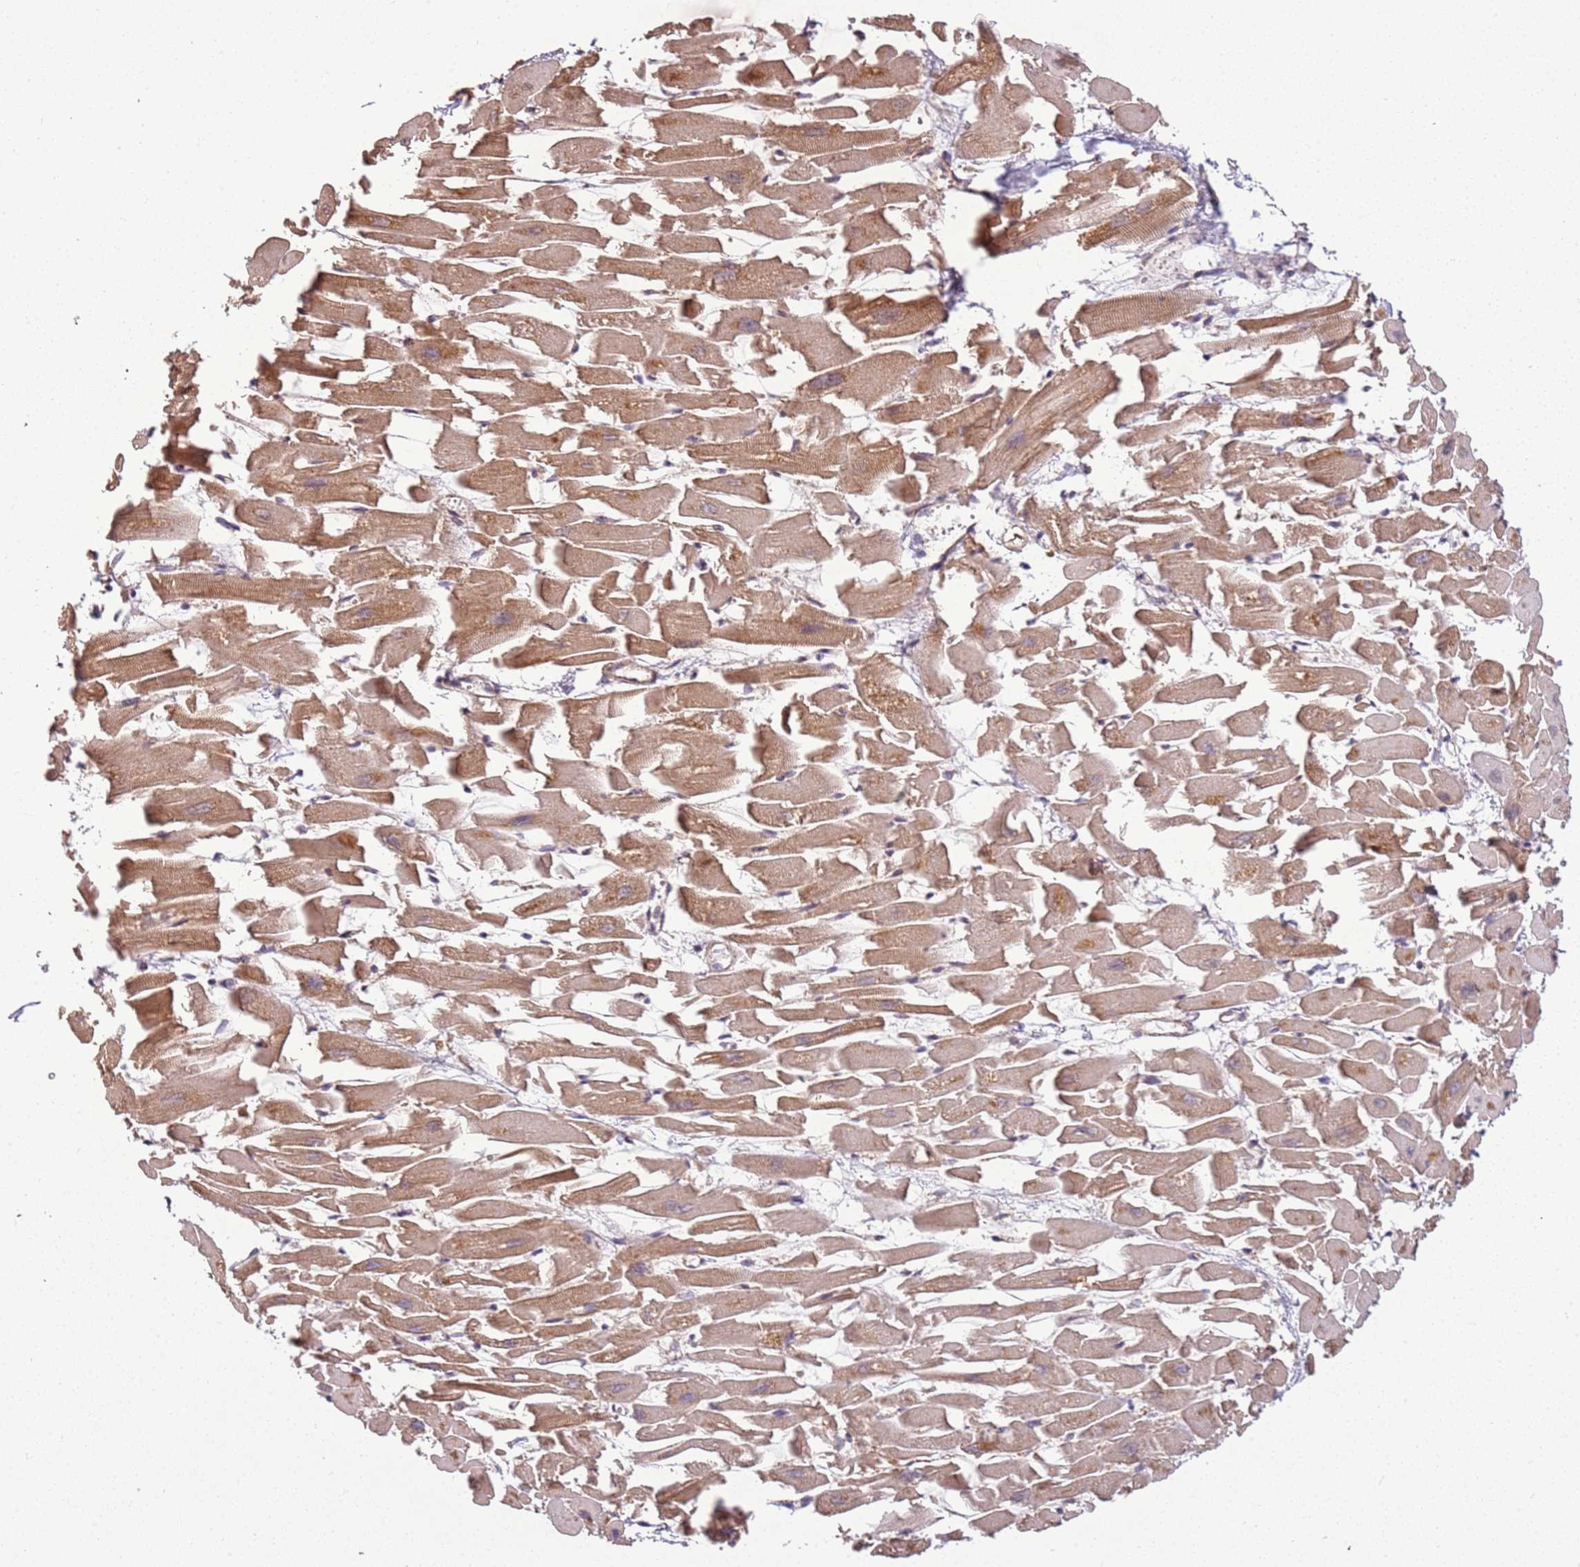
{"staining": {"intensity": "moderate", "quantity": ">75%", "location": "cytoplasmic/membranous,nuclear"}, "tissue": "heart muscle", "cell_type": "Cardiomyocytes", "image_type": "normal", "snomed": [{"axis": "morphology", "description": "Normal tissue, NOS"}, {"axis": "topography", "description": "Heart"}], "caption": "Moderate cytoplasmic/membranous,nuclear protein expression is seen in approximately >75% of cardiomyocytes in heart muscle. Immunohistochemistry (ihc) stains the protein of interest in brown and the nuclei are stained blue.", "gene": "POLR3H", "patient": {"sex": "female", "age": 64}}